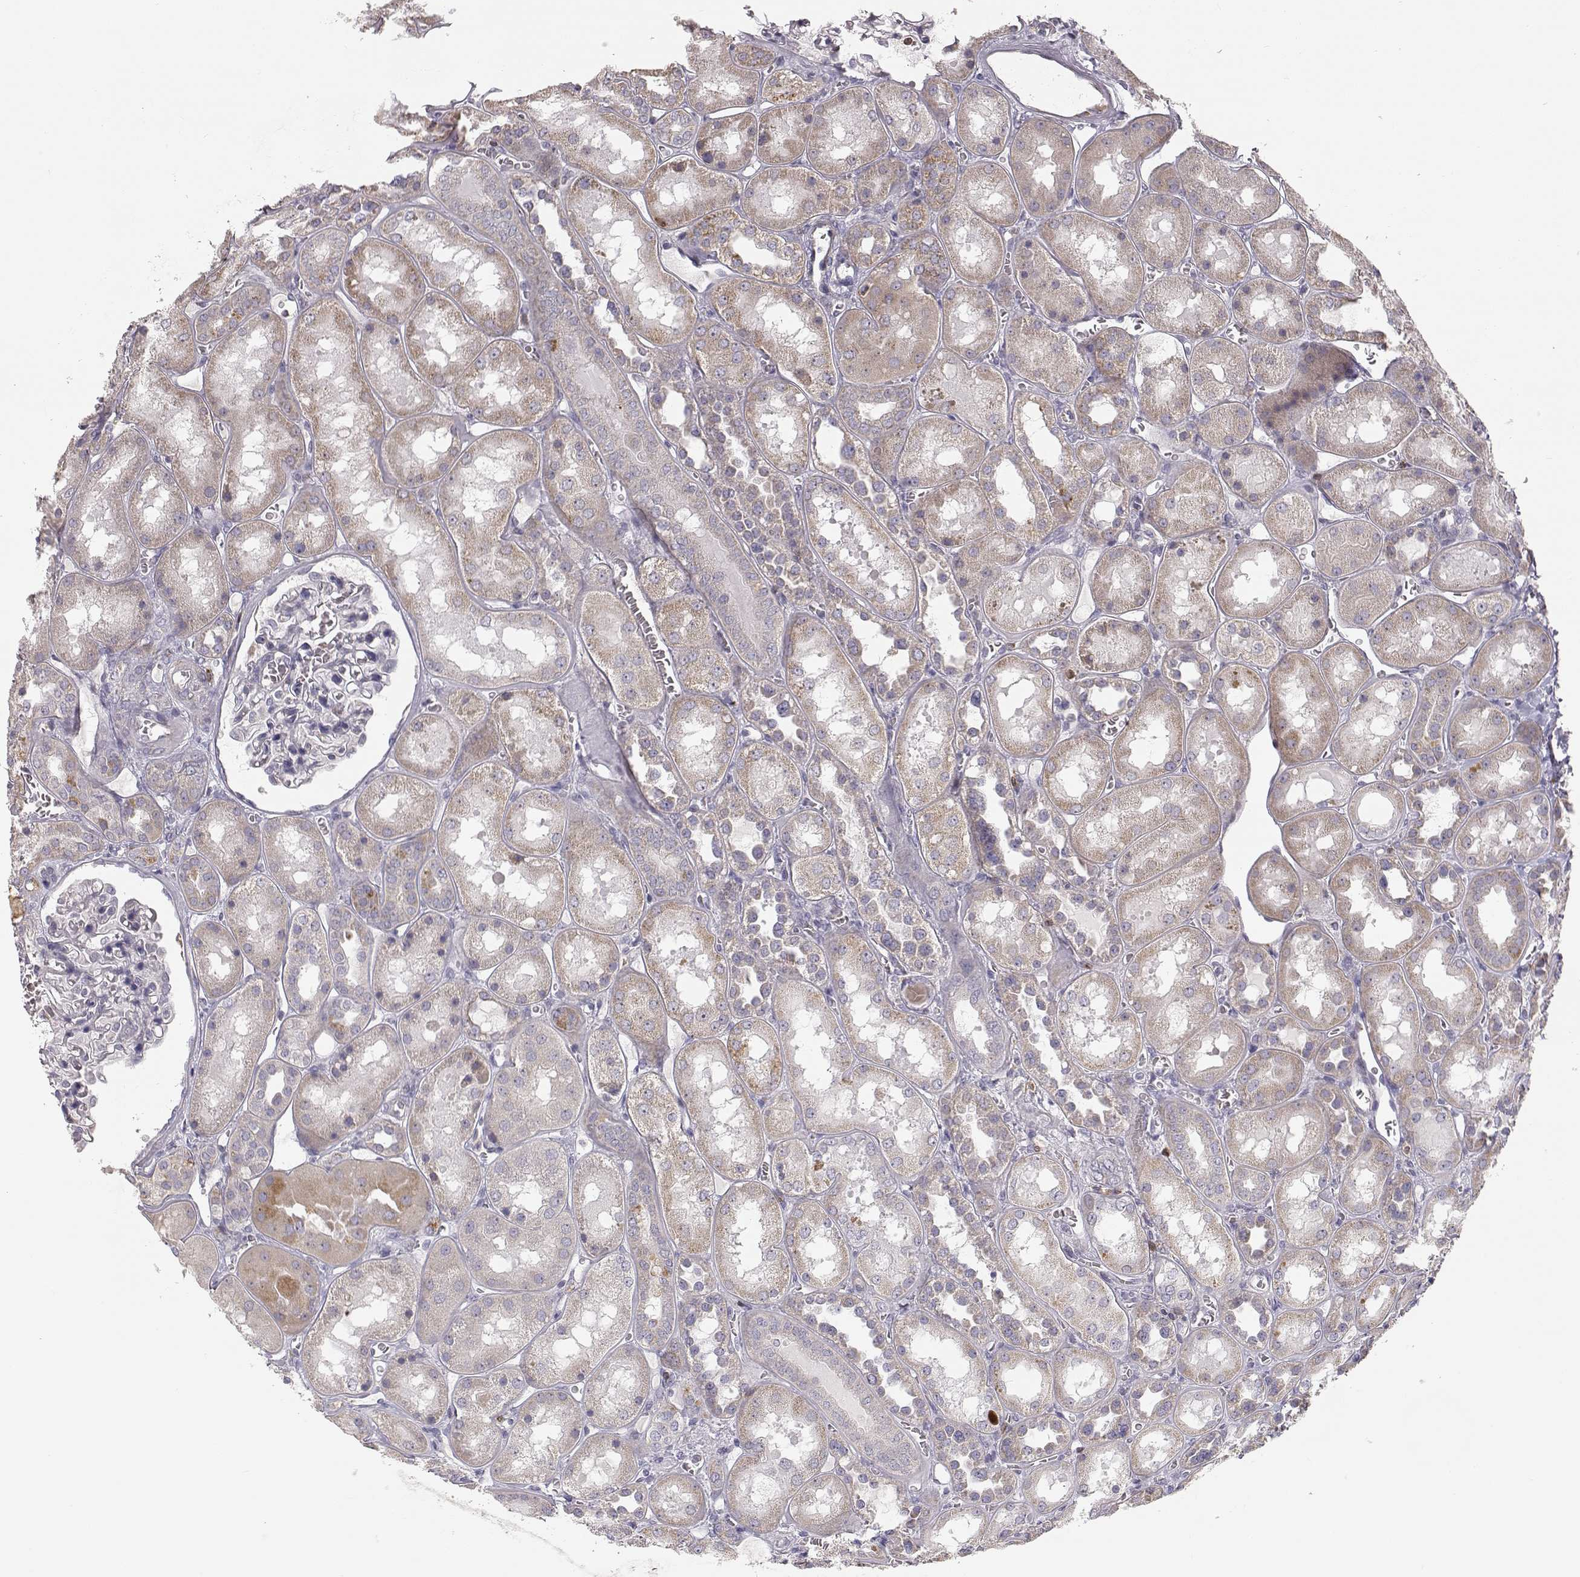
{"staining": {"intensity": "weak", "quantity": "<25%", "location": "cytoplasmic/membranous"}, "tissue": "kidney", "cell_type": "Cells in glomeruli", "image_type": "normal", "snomed": [{"axis": "morphology", "description": "Normal tissue, NOS"}, {"axis": "topography", "description": "Kidney"}], "caption": "The photomicrograph reveals no staining of cells in glomeruli in normal kidney. (DAB (3,3'-diaminobenzidine) IHC with hematoxylin counter stain).", "gene": "GRAP2", "patient": {"sex": "male", "age": 73}}